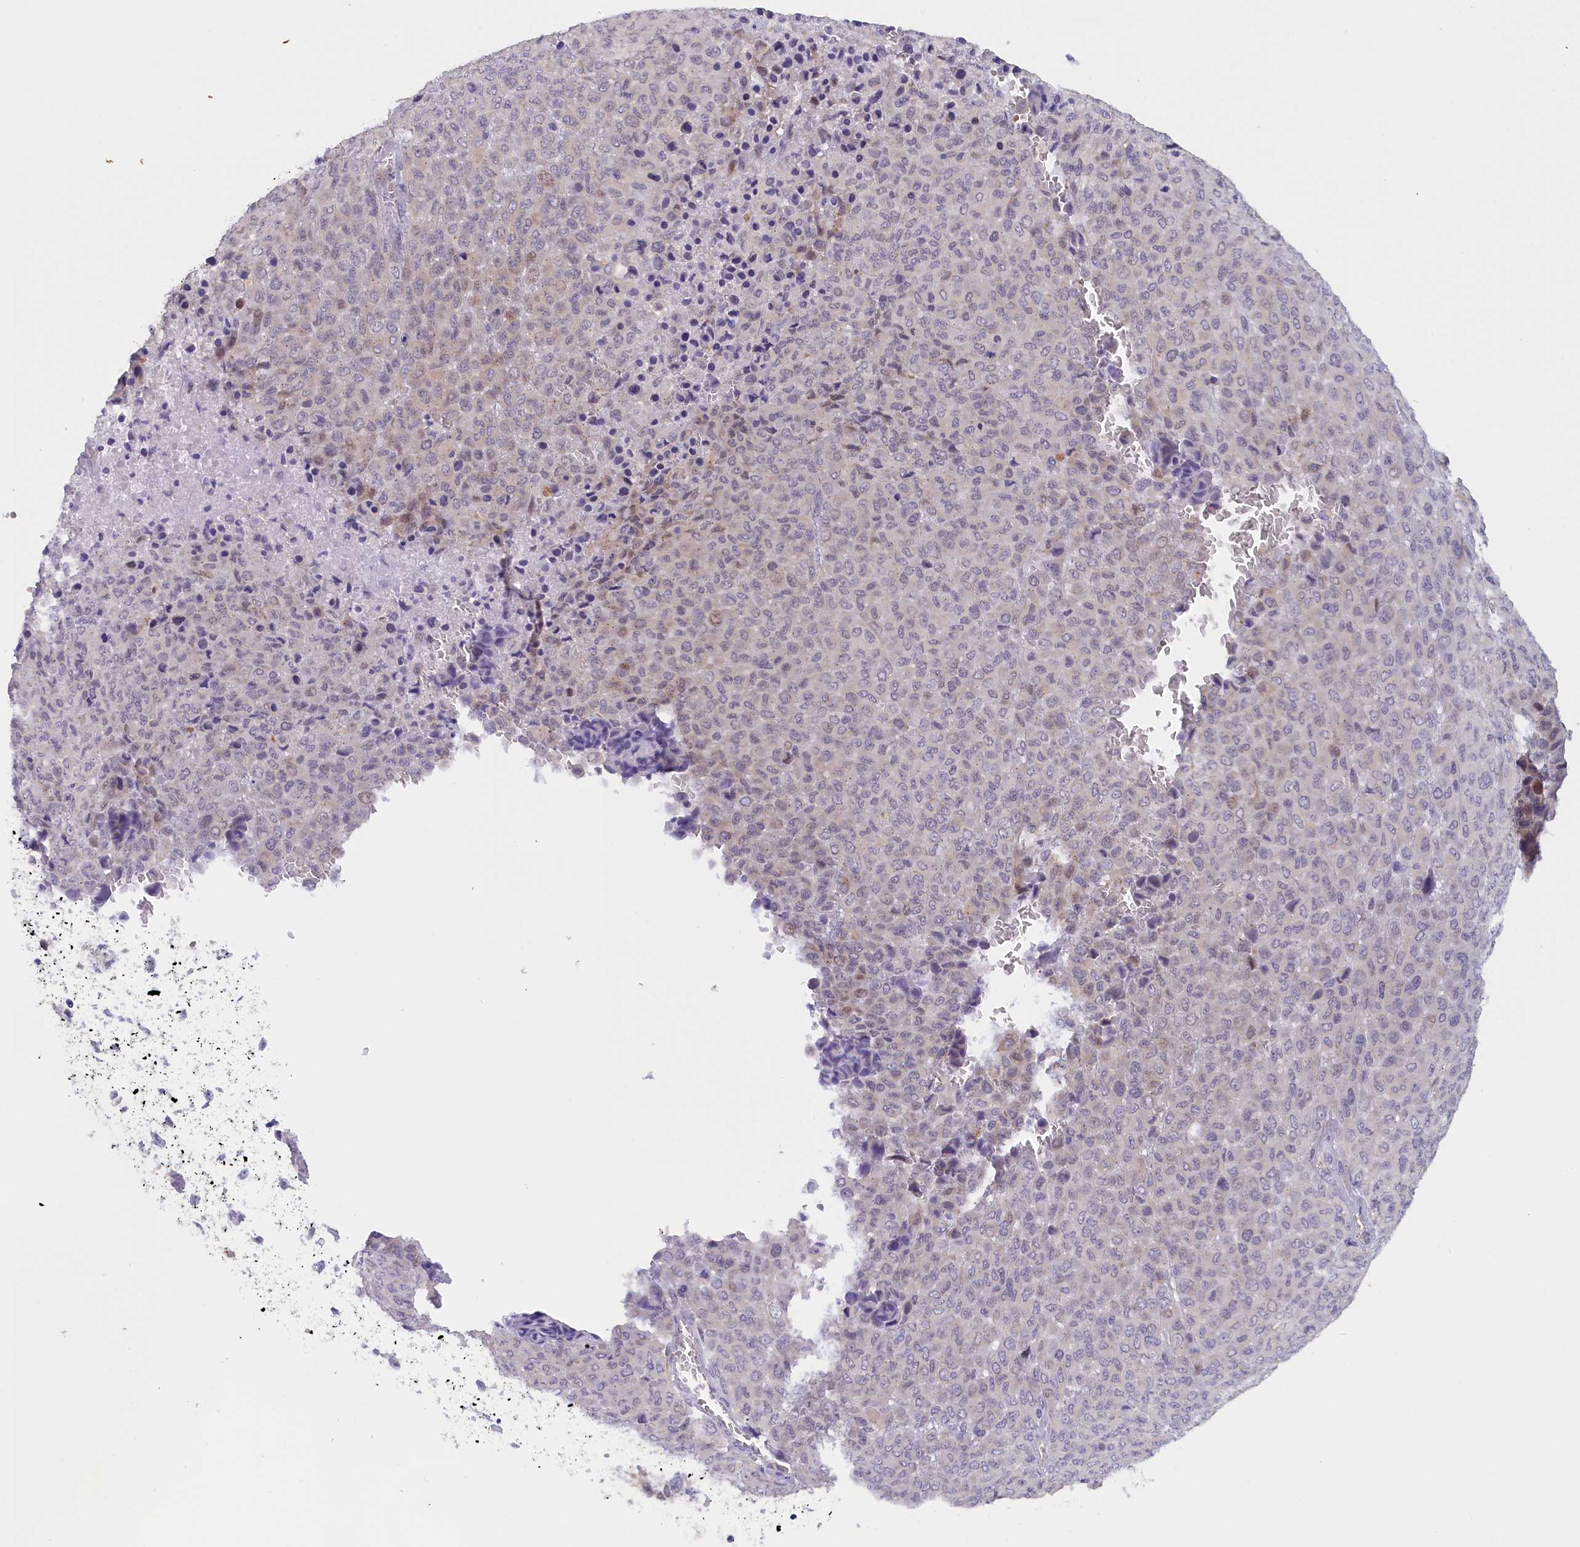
{"staining": {"intensity": "negative", "quantity": "none", "location": "none"}, "tissue": "melanoma", "cell_type": "Tumor cells", "image_type": "cancer", "snomed": [{"axis": "morphology", "description": "Malignant melanoma, Metastatic site"}, {"axis": "topography", "description": "Skin"}], "caption": "A micrograph of melanoma stained for a protein displays no brown staining in tumor cells.", "gene": "IGFALS", "patient": {"sex": "female", "age": 81}}